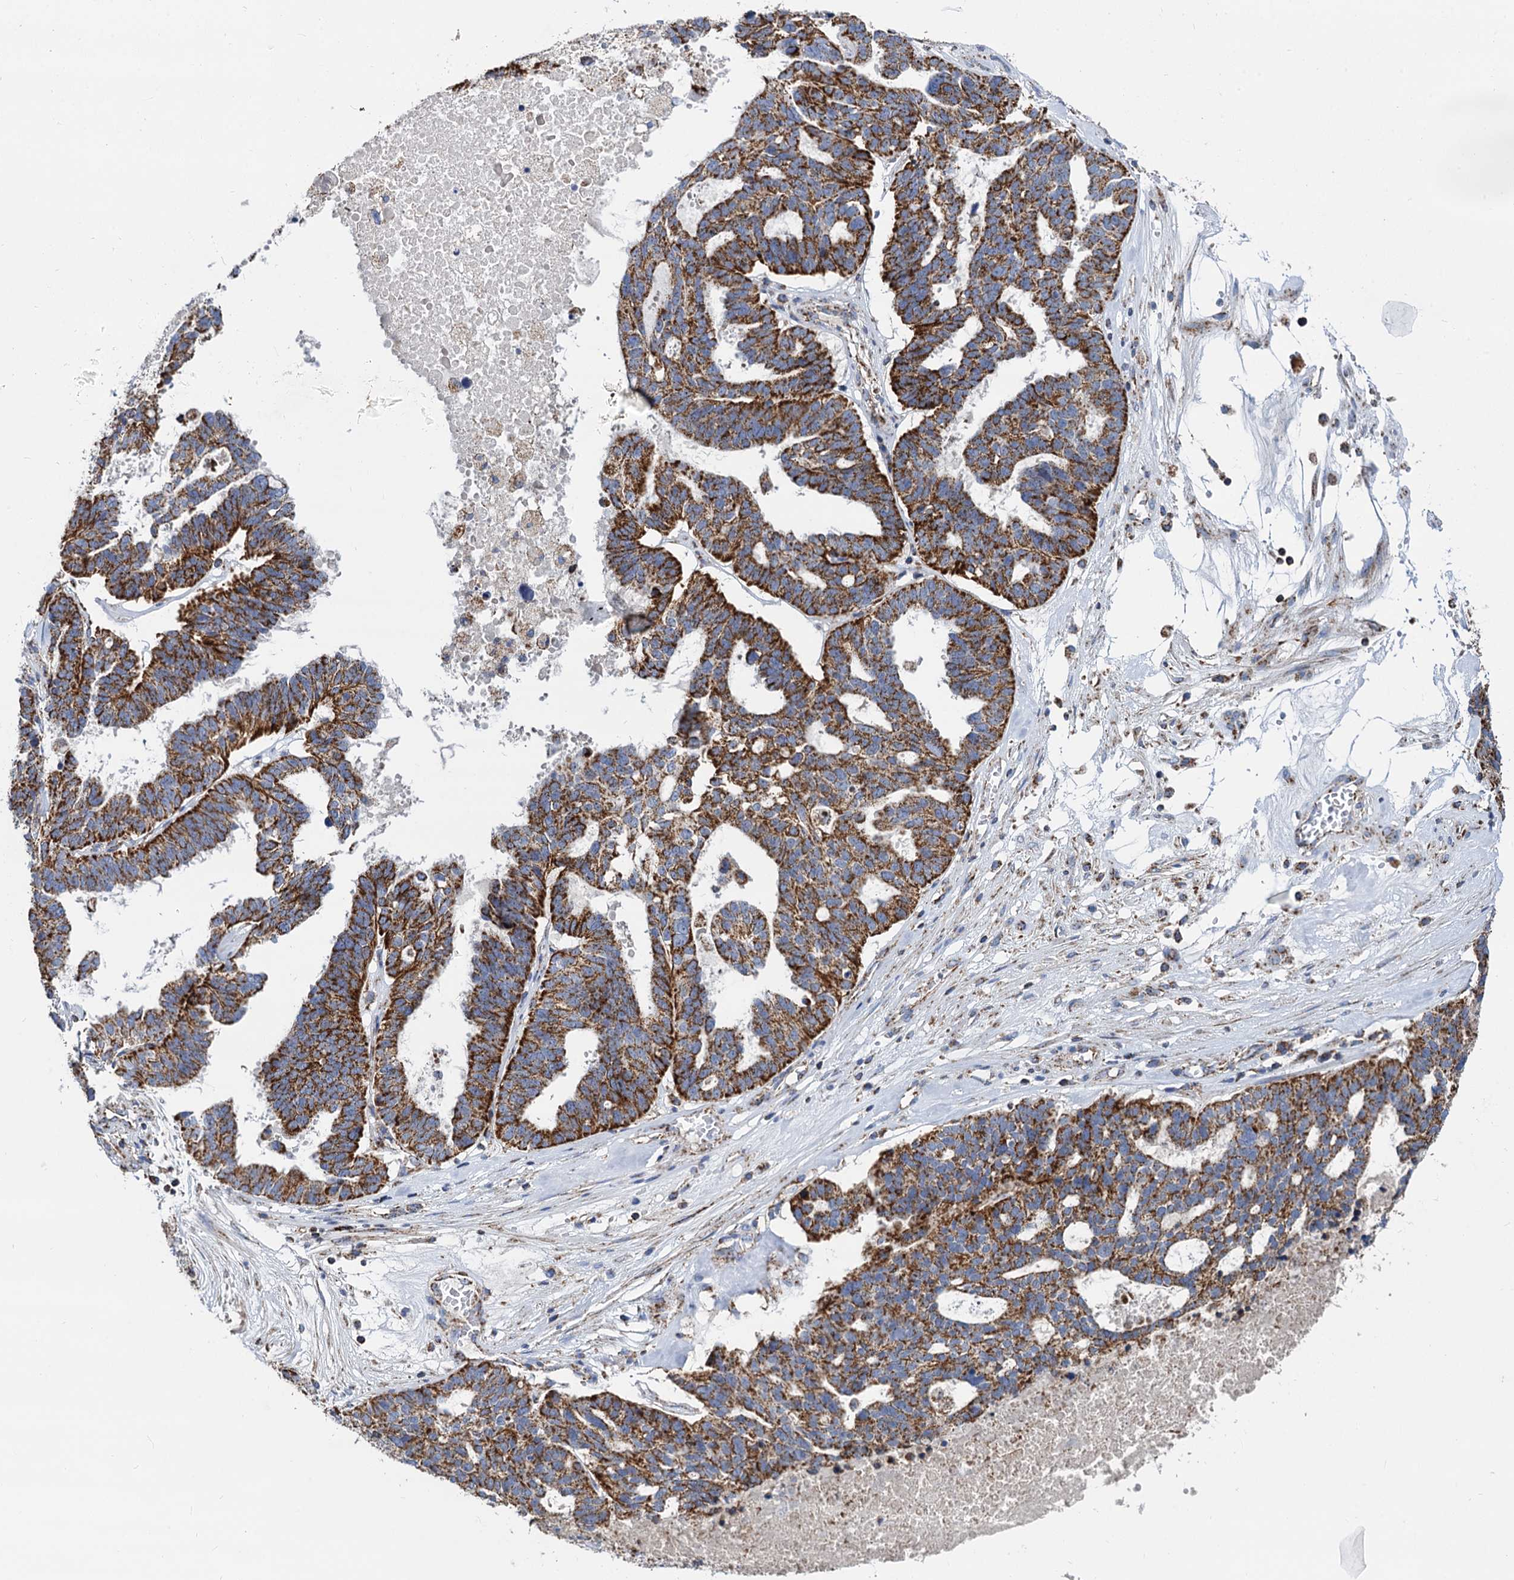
{"staining": {"intensity": "strong", "quantity": ">75%", "location": "cytoplasmic/membranous"}, "tissue": "ovarian cancer", "cell_type": "Tumor cells", "image_type": "cancer", "snomed": [{"axis": "morphology", "description": "Cystadenocarcinoma, serous, NOS"}, {"axis": "topography", "description": "Ovary"}], "caption": "A brown stain labels strong cytoplasmic/membranous positivity of a protein in human ovarian cancer tumor cells.", "gene": "TIMM10", "patient": {"sex": "female", "age": 59}}